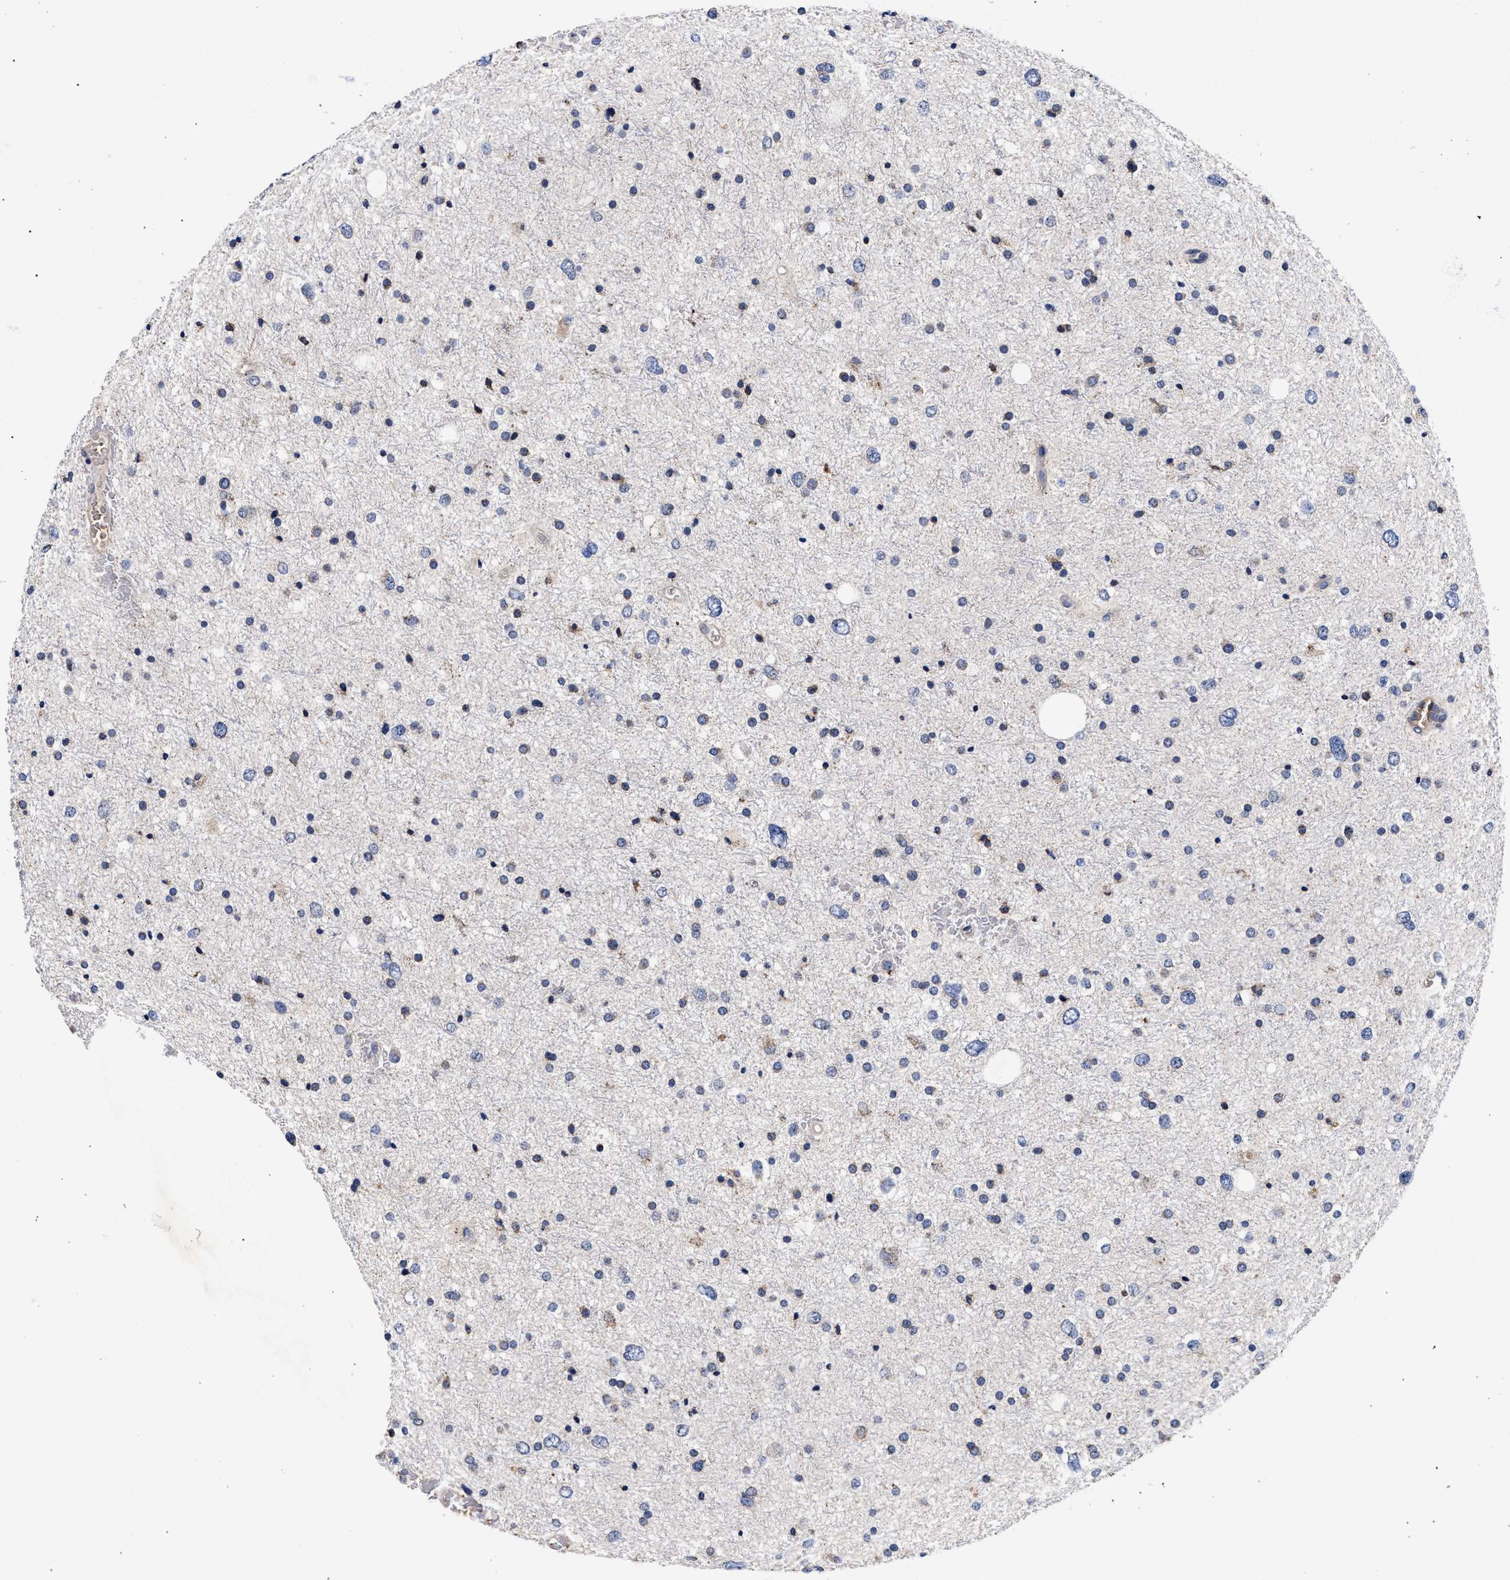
{"staining": {"intensity": "negative", "quantity": "none", "location": "none"}, "tissue": "glioma", "cell_type": "Tumor cells", "image_type": "cancer", "snomed": [{"axis": "morphology", "description": "Glioma, malignant, Low grade"}, {"axis": "topography", "description": "Brain"}], "caption": "This is an IHC photomicrograph of human low-grade glioma (malignant). There is no staining in tumor cells.", "gene": "ACOX1", "patient": {"sex": "female", "age": 37}}